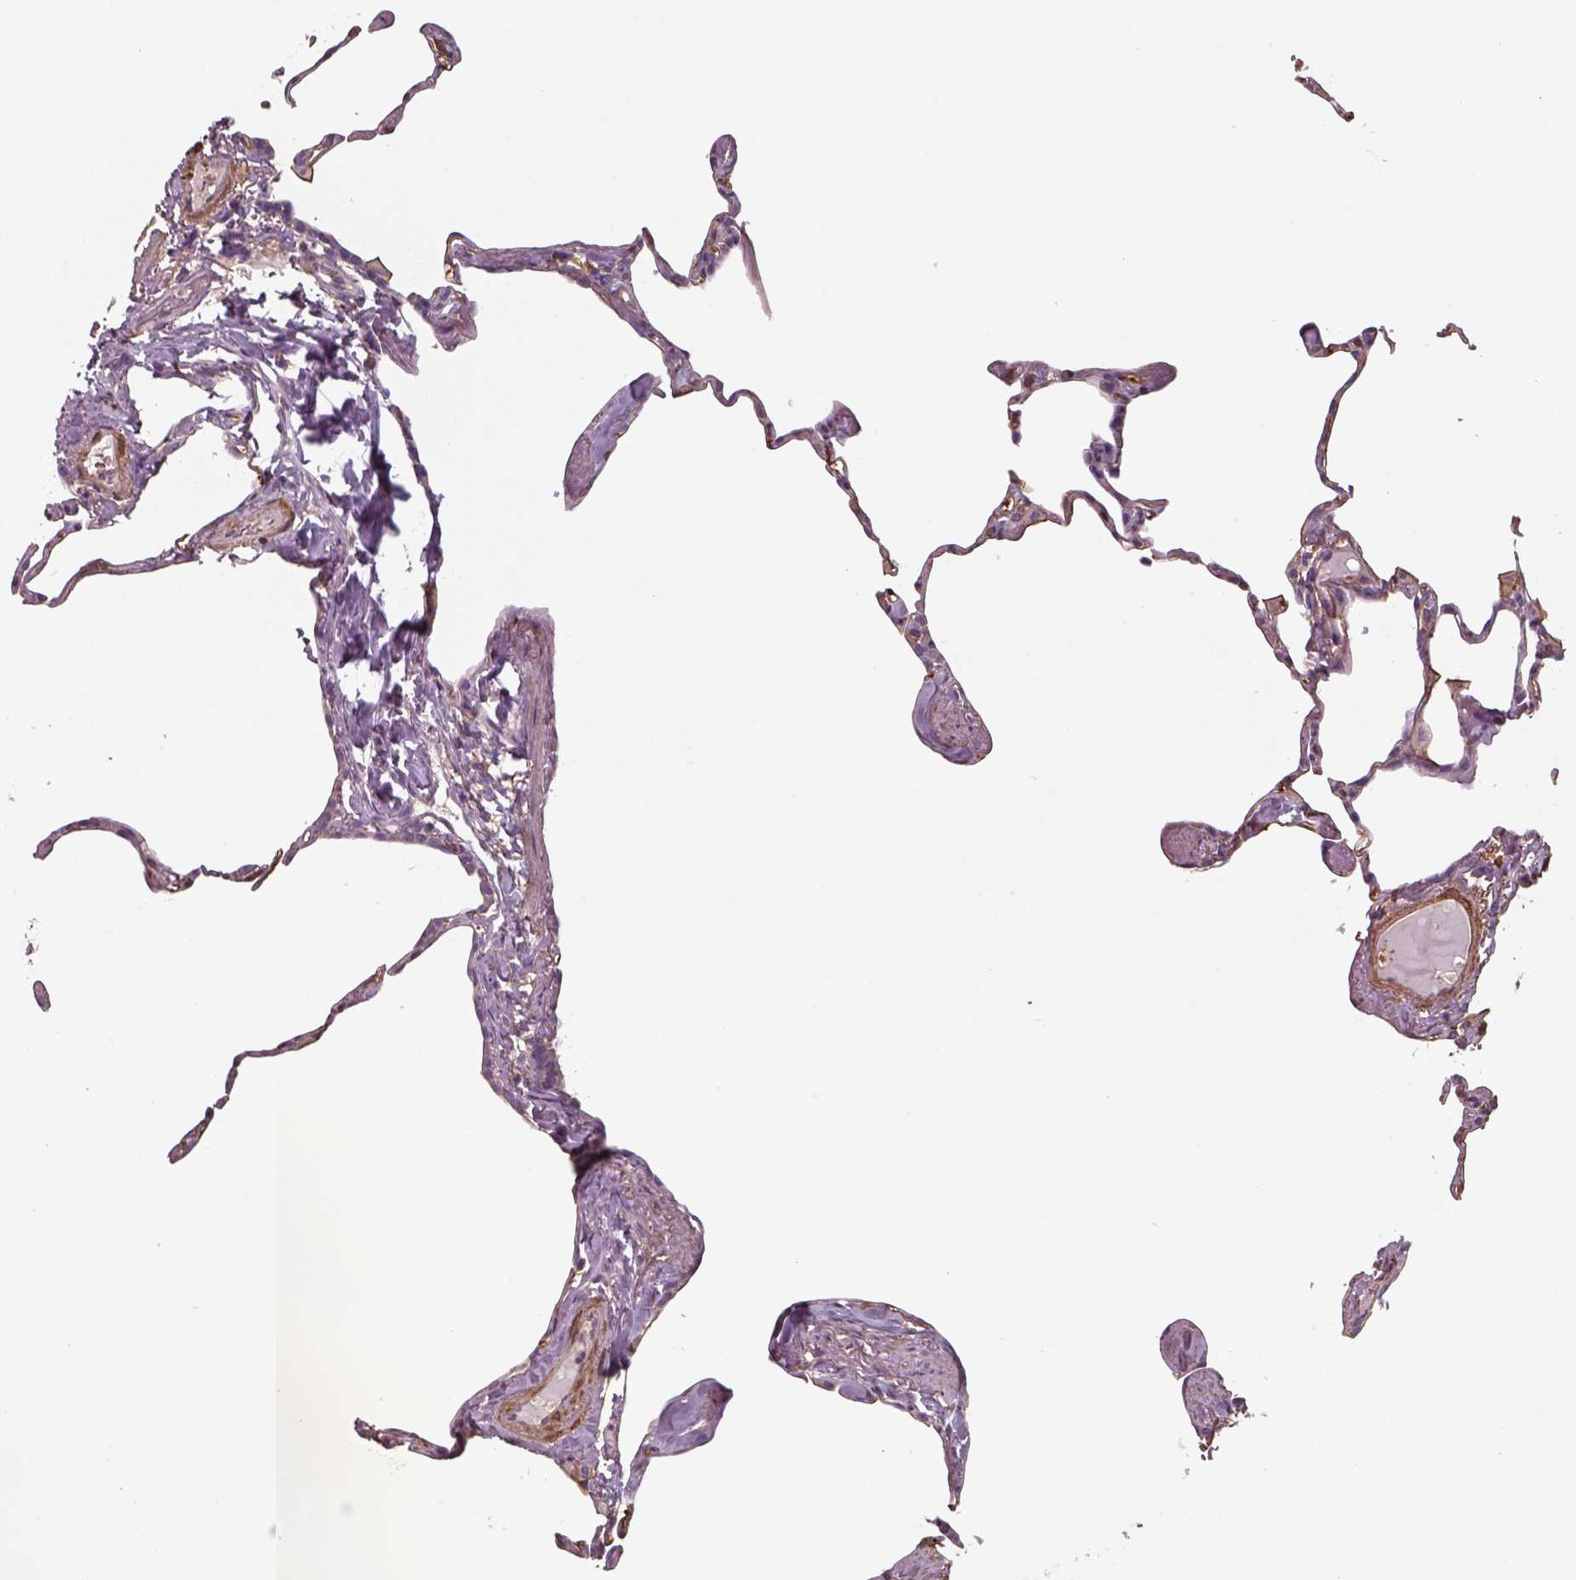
{"staining": {"intensity": "moderate", "quantity": "<25%", "location": "cytoplasmic/membranous"}, "tissue": "lung", "cell_type": "Alveolar cells", "image_type": "normal", "snomed": [{"axis": "morphology", "description": "Normal tissue, NOS"}, {"axis": "topography", "description": "Lung"}], "caption": "Protein staining reveals moderate cytoplasmic/membranous positivity in about <25% of alveolar cells in benign lung.", "gene": "ISYNA1", "patient": {"sex": "male", "age": 65}}